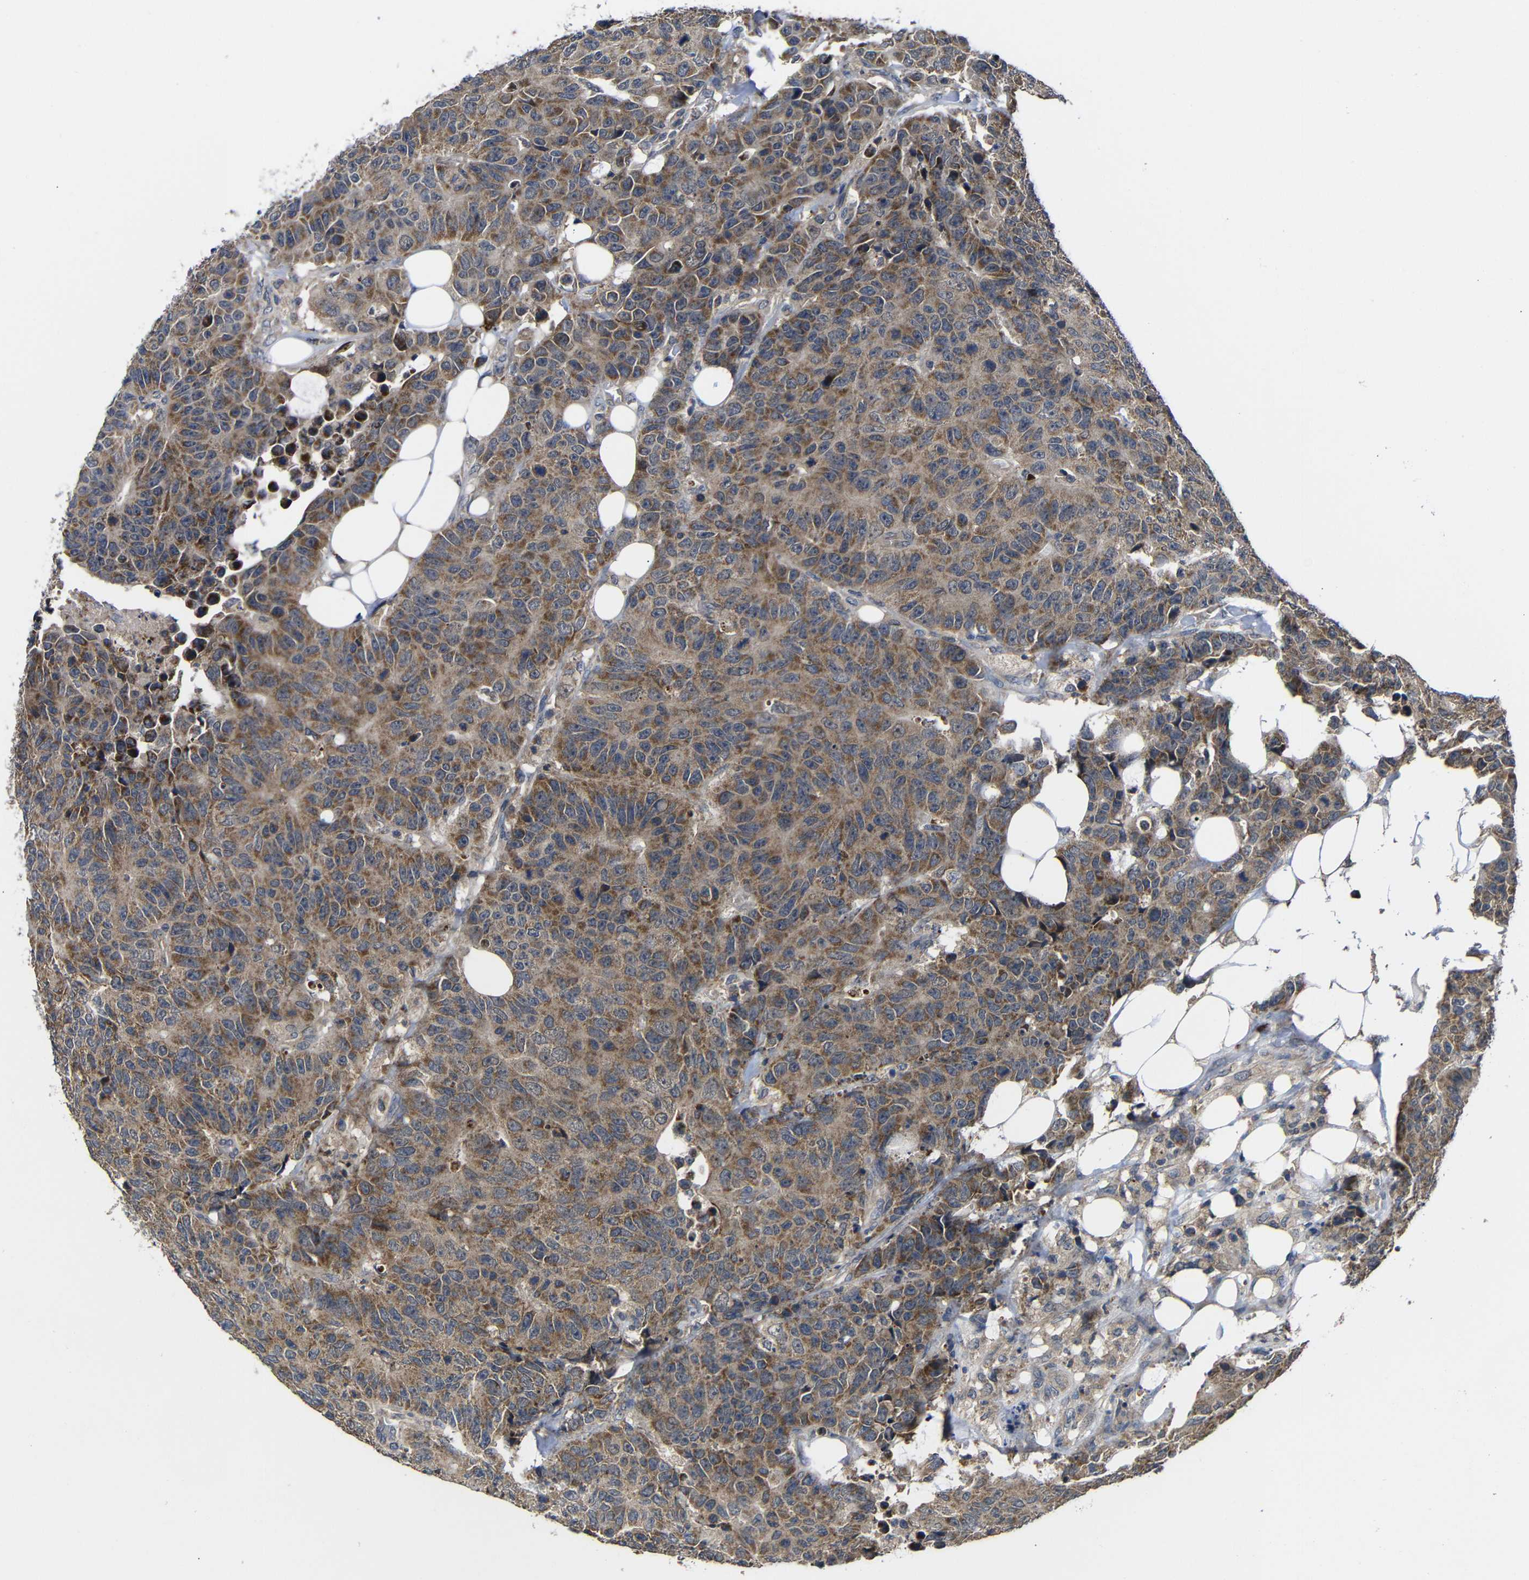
{"staining": {"intensity": "moderate", "quantity": ">75%", "location": "cytoplasmic/membranous"}, "tissue": "colorectal cancer", "cell_type": "Tumor cells", "image_type": "cancer", "snomed": [{"axis": "morphology", "description": "Adenocarcinoma, NOS"}, {"axis": "topography", "description": "Colon"}], "caption": "This image displays colorectal adenocarcinoma stained with immunohistochemistry to label a protein in brown. The cytoplasmic/membranous of tumor cells show moderate positivity for the protein. Nuclei are counter-stained blue.", "gene": "LPAR5", "patient": {"sex": "female", "age": 86}}